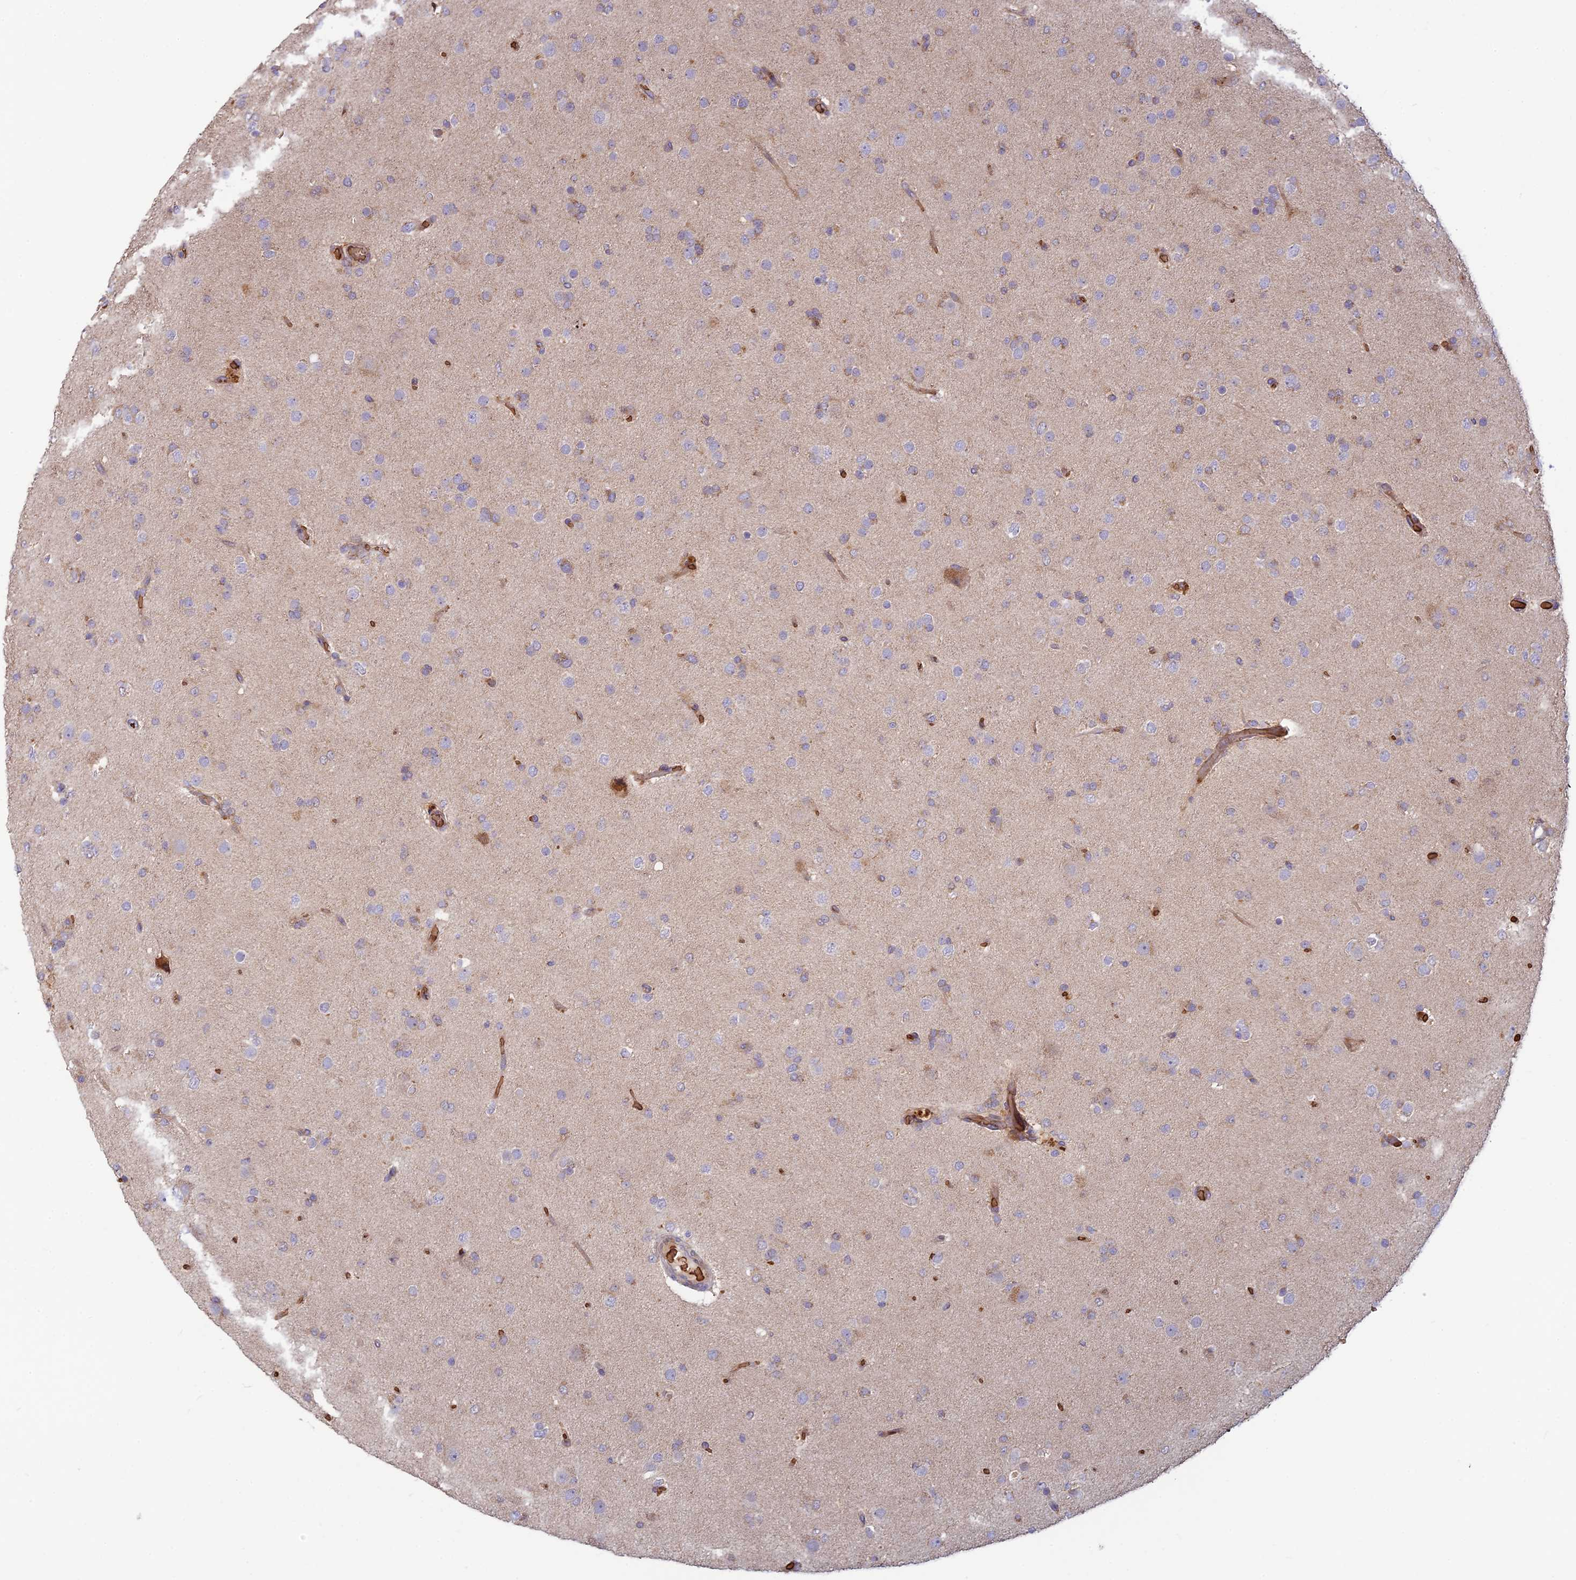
{"staining": {"intensity": "negative", "quantity": "none", "location": "none"}, "tissue": "glioma", "cell_type": "Tumor cells", "image_type": "cancer", "snomed": [{"axis": "morphology", "description": "Glioma, malignant, Low grade"}, {"axis": "topography", "description": "Brain"}], "caption": "A high-resolution histopathology image shows IHC staining of low-grade glioma (malignant), which demonstrates no significant staining in tumor cells. Brightfield microscopy of IHC stained with DAB (3,3'-diaminobenzidine) (brown) and hematoxylin (blue), captured at high magnification.", "gene": "UFSP2", "patient": {"sex": "male", "age": 65}}